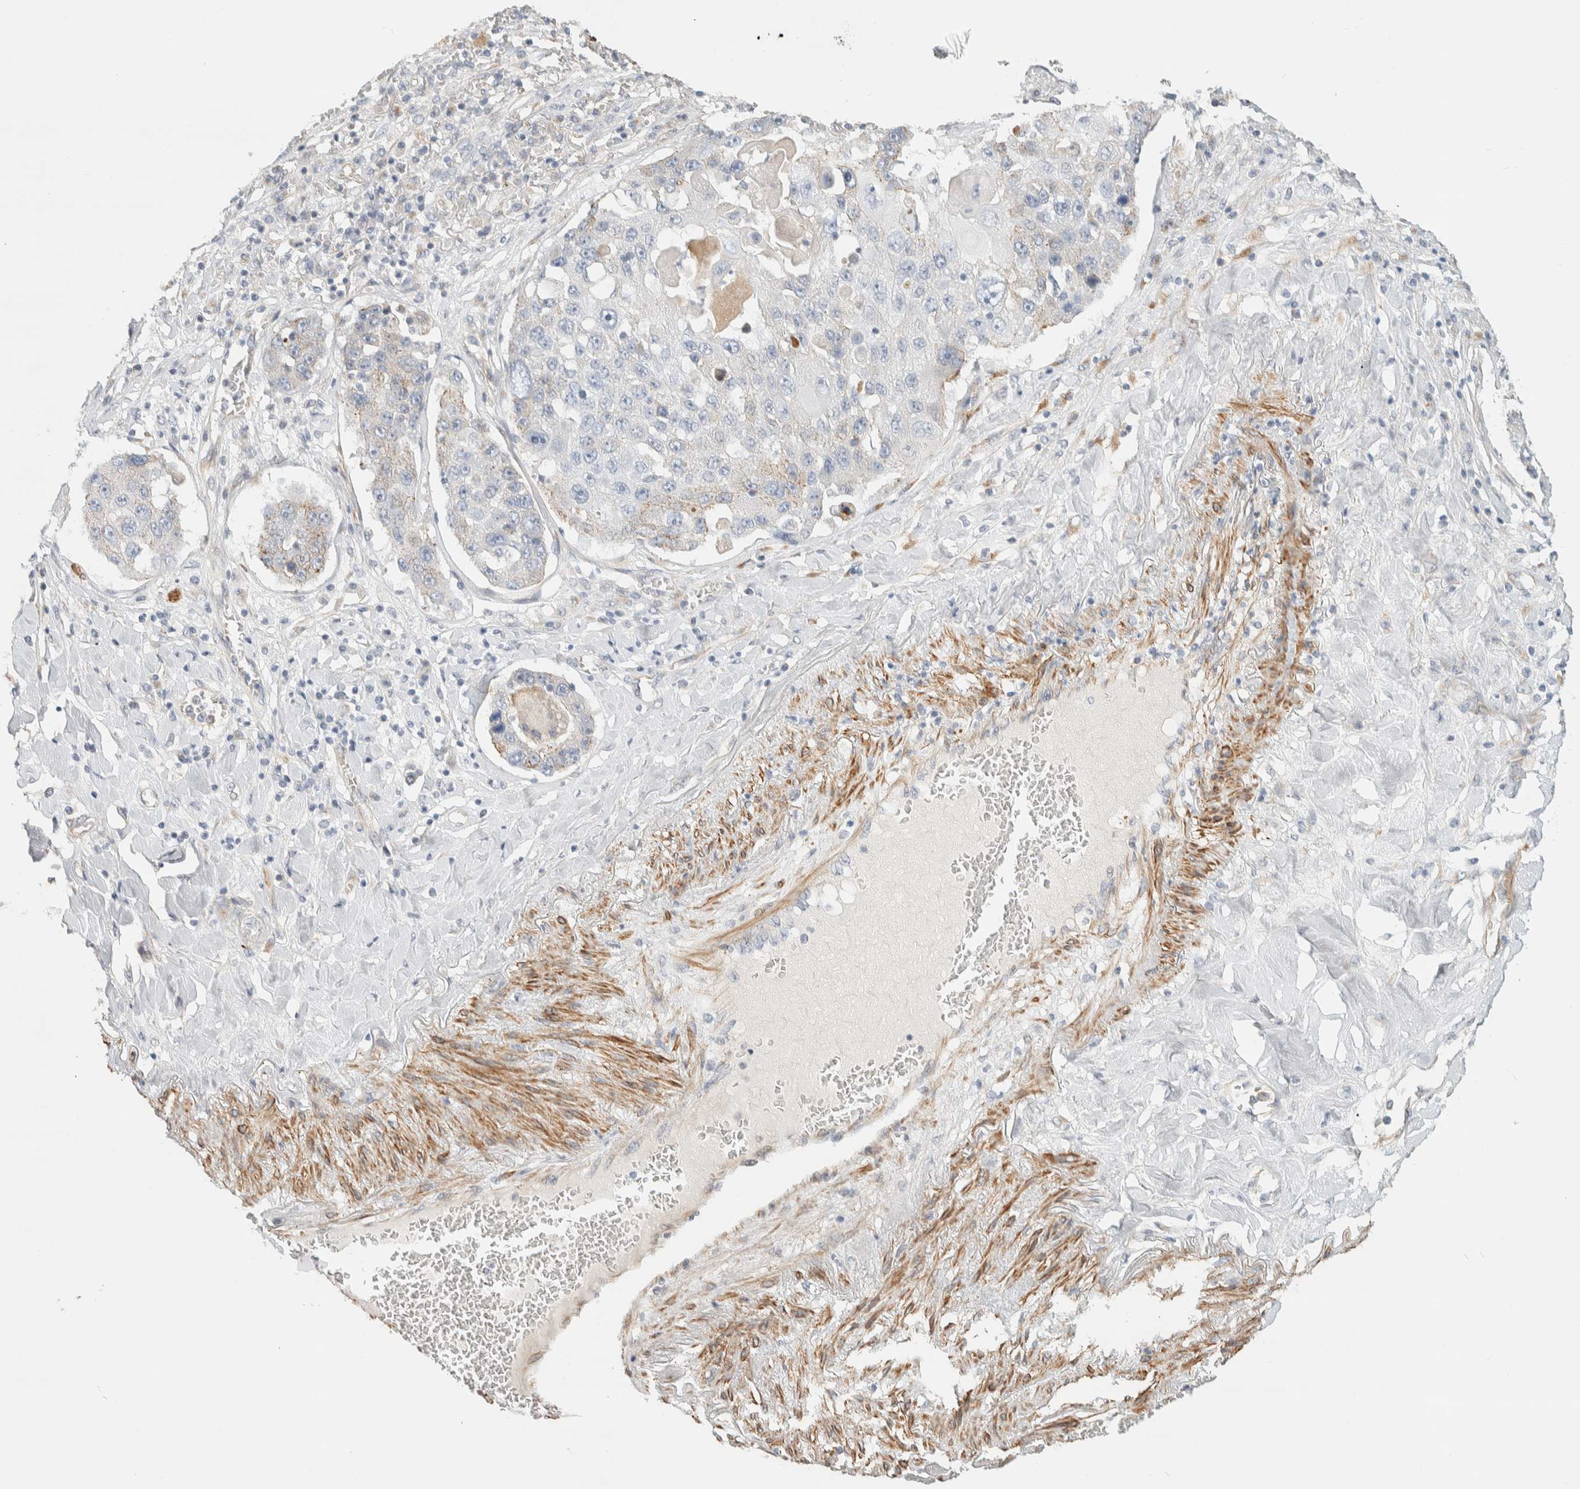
{"staining": {"intensity": "moderate", "quantity": "<25%", "location": "cytoplasmic/membranous"}, "tissue": "lung cancer", "cell_type": "Tumor cells", "image_type": "cancer", "snomed": [{"axis": "morphology", "description": "Squamous cell carcinoma, NOS"}, {"axis": "topography", "description": "Lung"}], "caption": "Brown immunohistochemical staining in lung squamous cell carcinoma reveals moderate cytoplasmic/membranous expression in about <25% of tumor cells. The staining was performed using DAB (3,3'-diaminobenzidine) to visualize the protein expression in brown, while the nuclei were stained in blue with hematoxylin (Magnification: 20x).", "gene": "CDR2", "patient": {"sex": "male", "age": 61}}